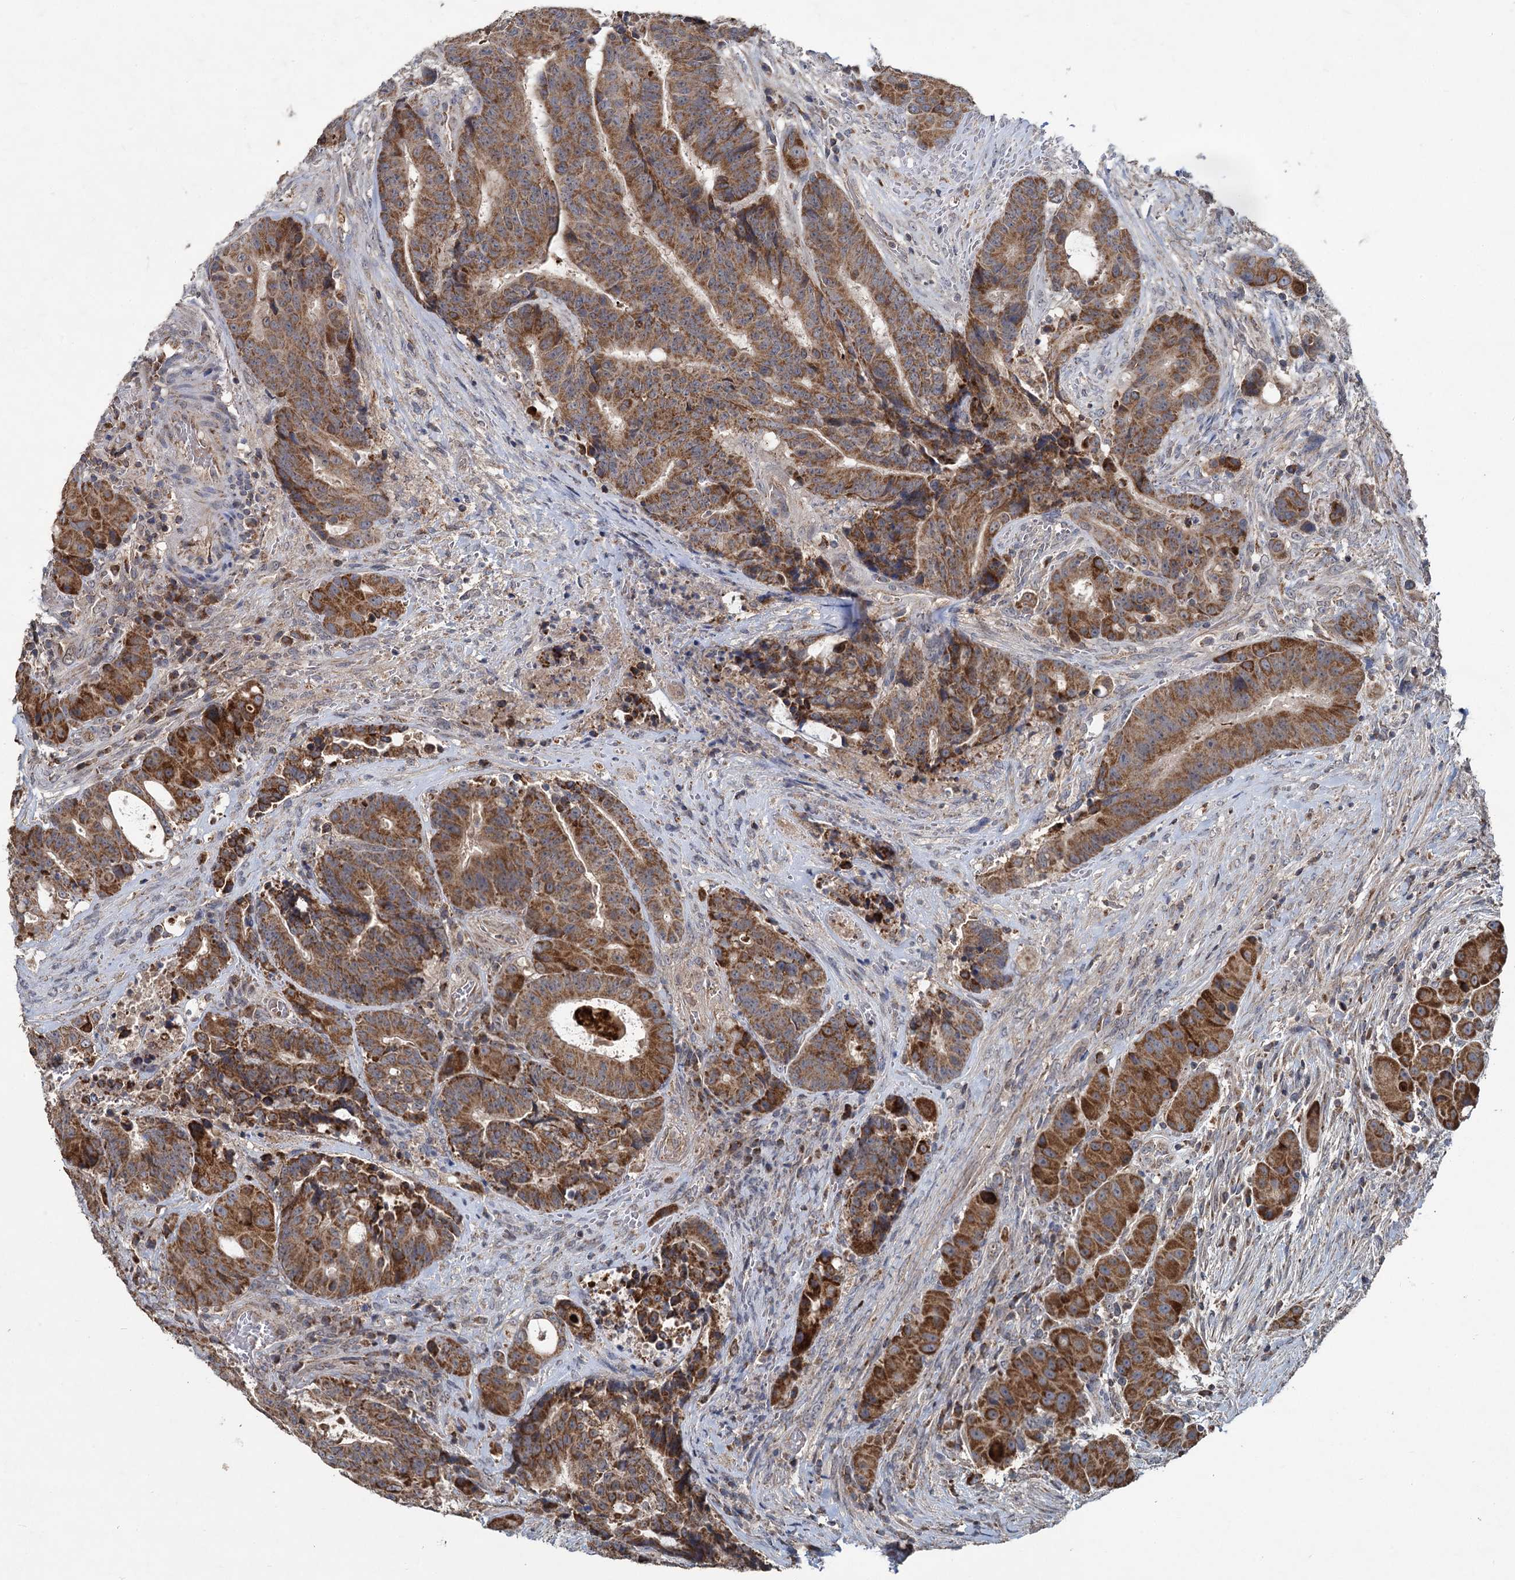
{"staining": {"intensity": "moderate", "quantity": ">75%", "location": "cytoplasmic/membranous"}, "tissue": "colorectal cancer", "cell_type": "Tumor cells", "image_type": "cancer", "snomed": [{"axis": "morphology", "description": "Adenocarcinoma, NOS"}, {"axis": "topography", "description": "Rectum"}], "caption": "Colorectal adenocarcinoma stained with a protein marker shows moderate staining in tumor cells.", "gene": "METTL4", "patient": {"sex": "male", "age": 69}}